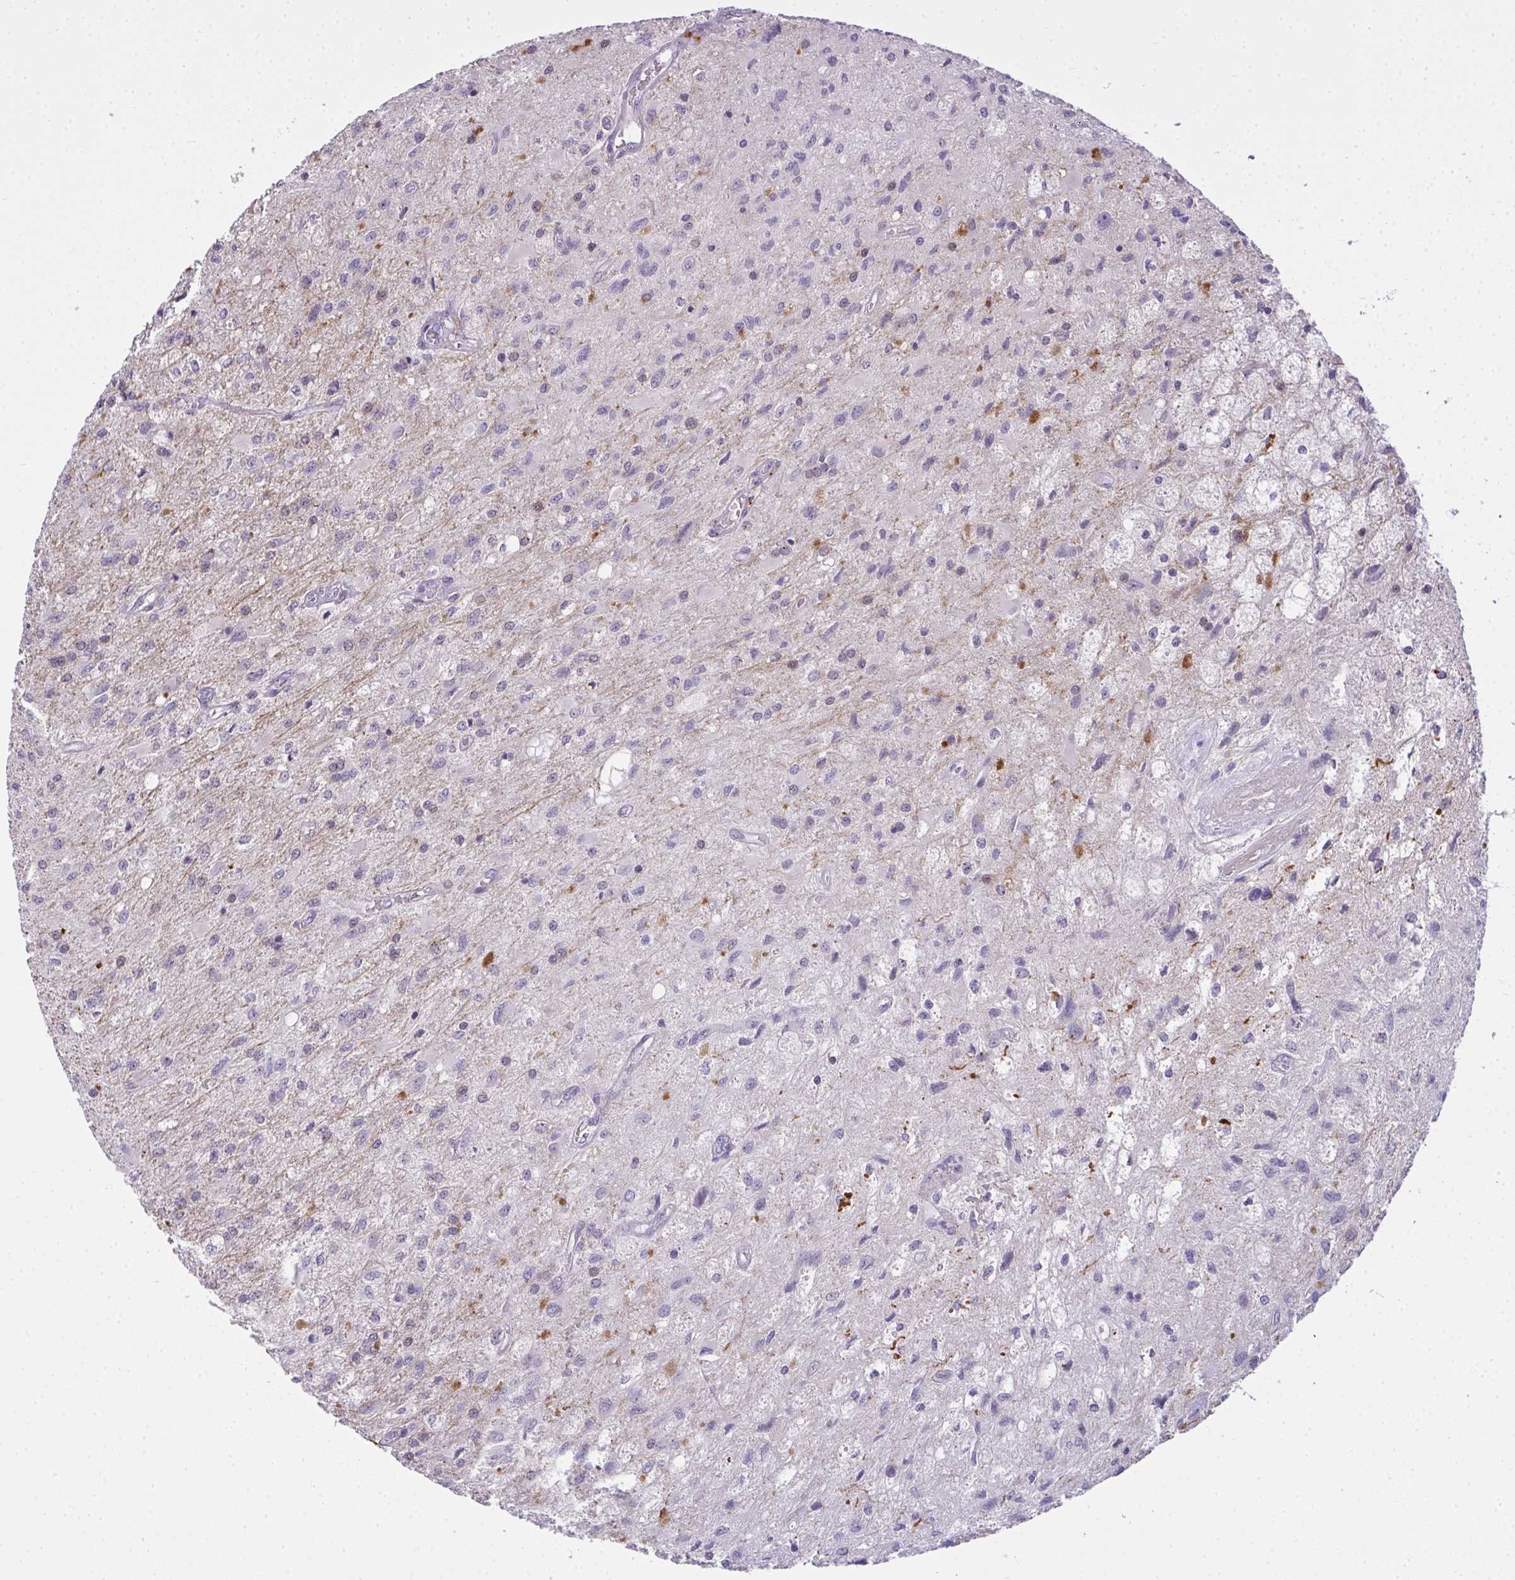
{"staining": {"intensity": "negative", "quantity": "none", "location": "none"}, "tissue": "glioma", "cell_type": "Tumor cells", "image_type": "cancer", "snomed": [{"axis": "morphology", "description": "Glioma, malignant, High grade"}, {"axis": "topography", "description": "Brain"}], "caption": "DAB (3,3'-diaminobenzidine) immunohistochemical staining of glioma demonstrates no significant staining in tumor cells.", "gene": "NT5C1A", "patient": {"sex": "female", "age": 70}}